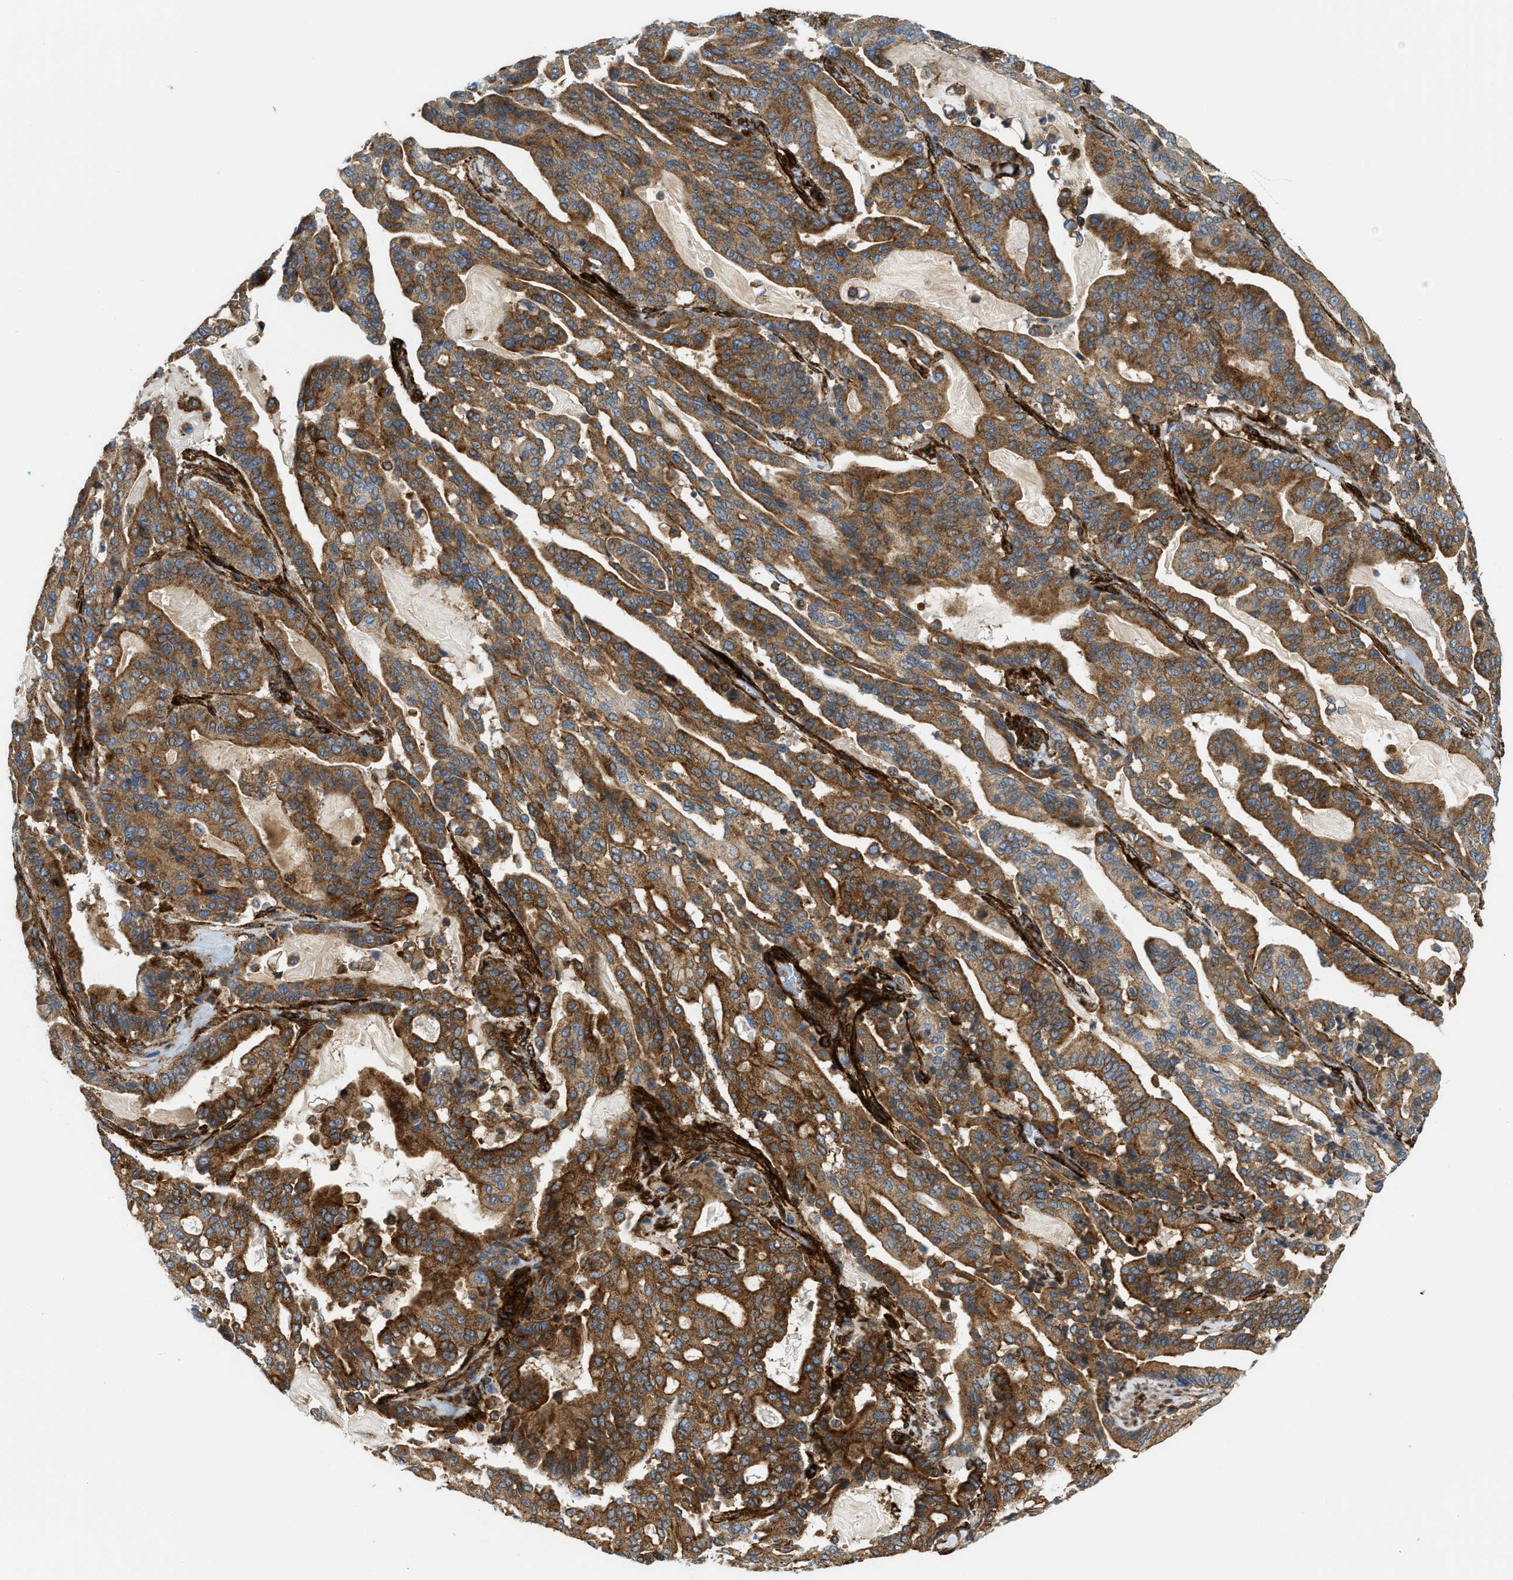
{"staining": {"intensity": "moderate", "quantity": ">75%", "location": "cytoplasmic/membranous"}, "tissue": "pancreatic cancer", "cell_type": "Tumor cells", "image_type": "cancer", "snomed": [{"axis": "morphology", "description": "Adenocarcinoma, NOS"}, {"axis": "topography", "description": "Pancreas"}], "caption": "Protein staining by IHC shows moderate cytoplasmic/membranous positivity in approximately >75% of tumor cells in pancreatic adenocarcinoma. (Brightfield microscopy of DAB IHC at high magnification).", "gene": "HIP1", "patient": {"sex": "male", "age": 63}}